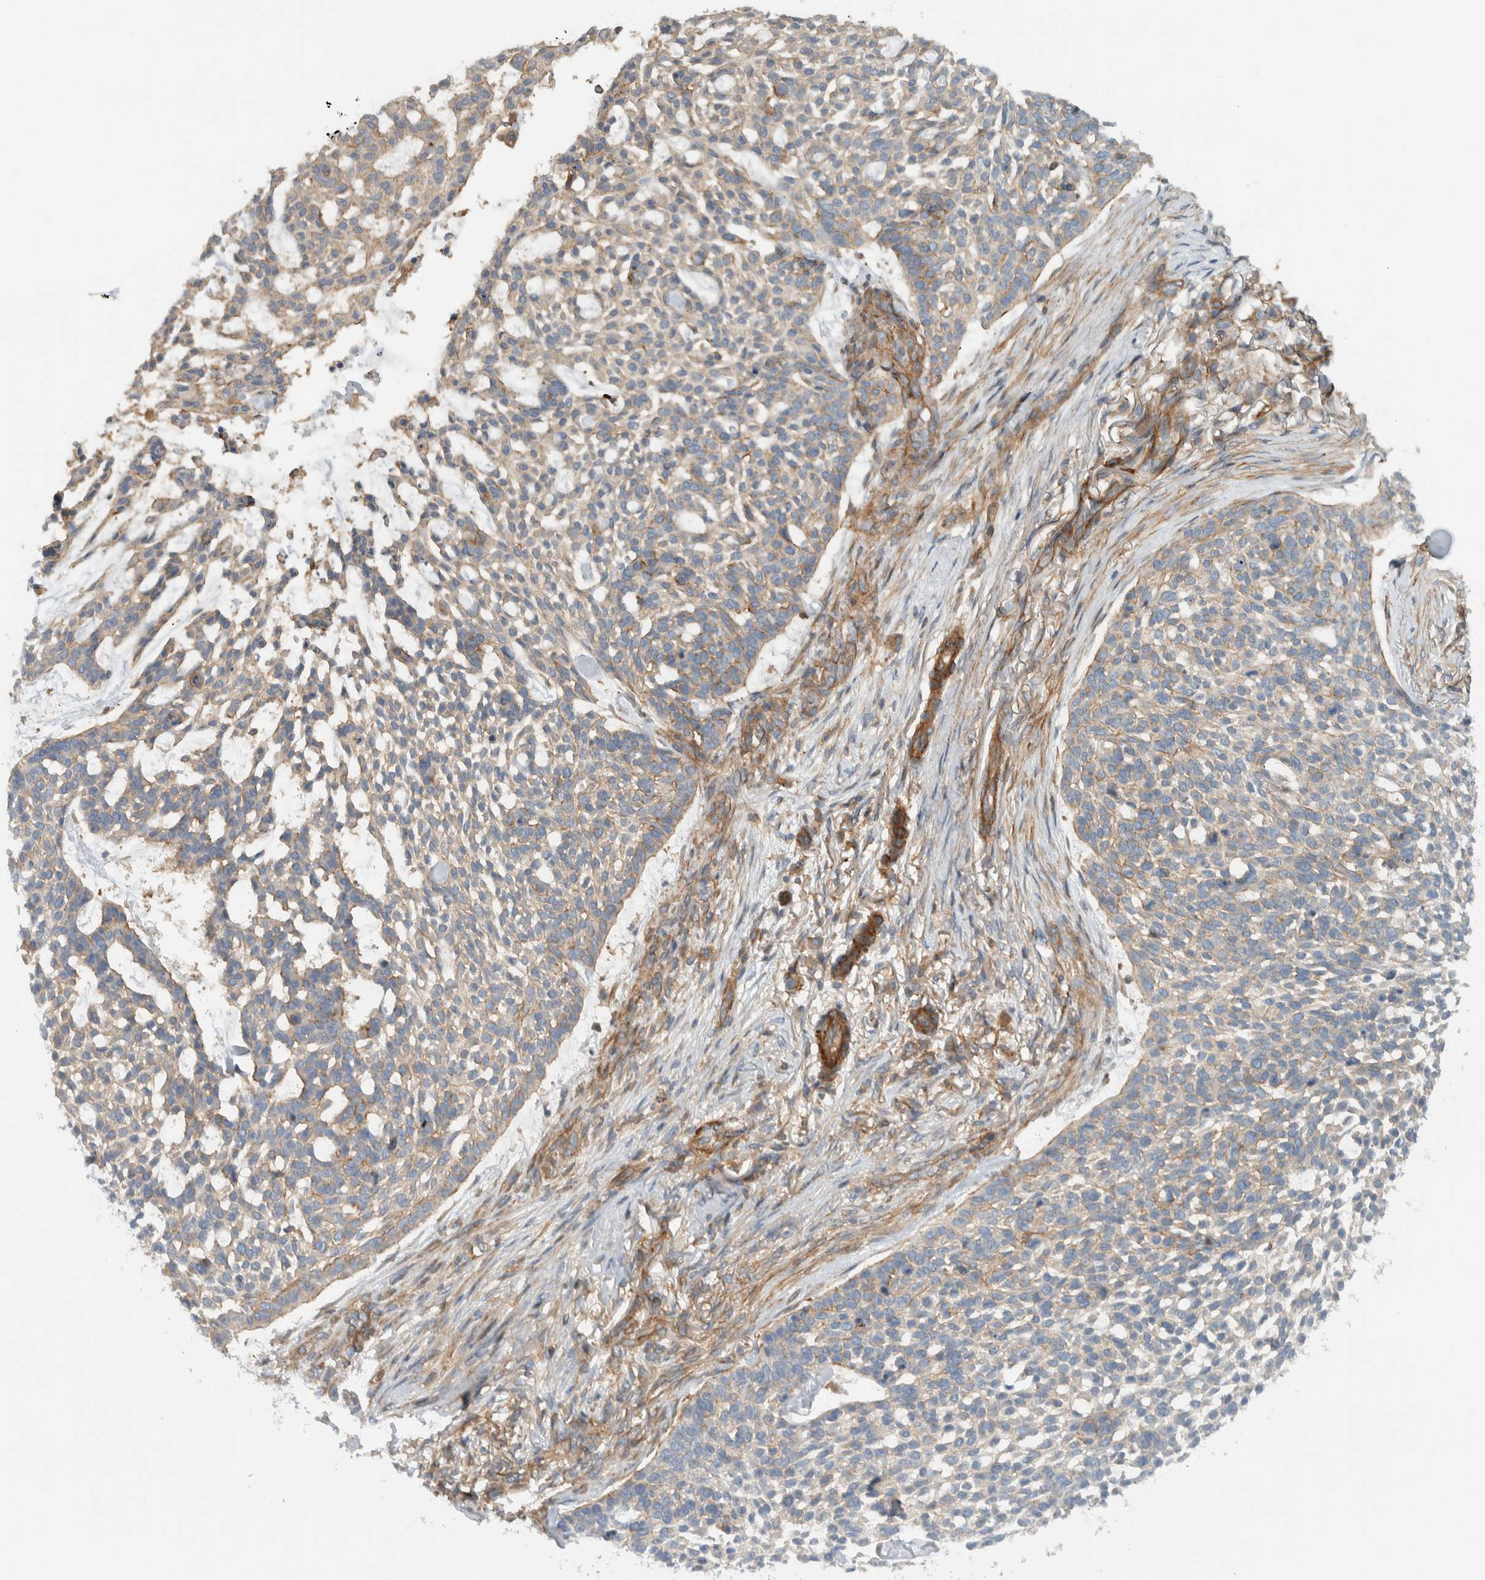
{"staining": {"intensity": "weak", "quantity": ">75%", "location": "cytoplasmic/membranous"}, "tissue": "skin cancer", "cell_type": "Tumor cells", "image_type": "cancer", "snomed": [{"axis": "morphology", "description": "Basal cell carcinoma"}, {"axis": "topography", "description": "Skin"}], "caption": "The micrograph shows a brown stain indicating the presence of a protein in the cytoplasmic/membranous of tumor cells in skin cancer (basal cell carcinoma).", "gene": "MPRIP", "patient": {"sex": "female", "age": 64}}